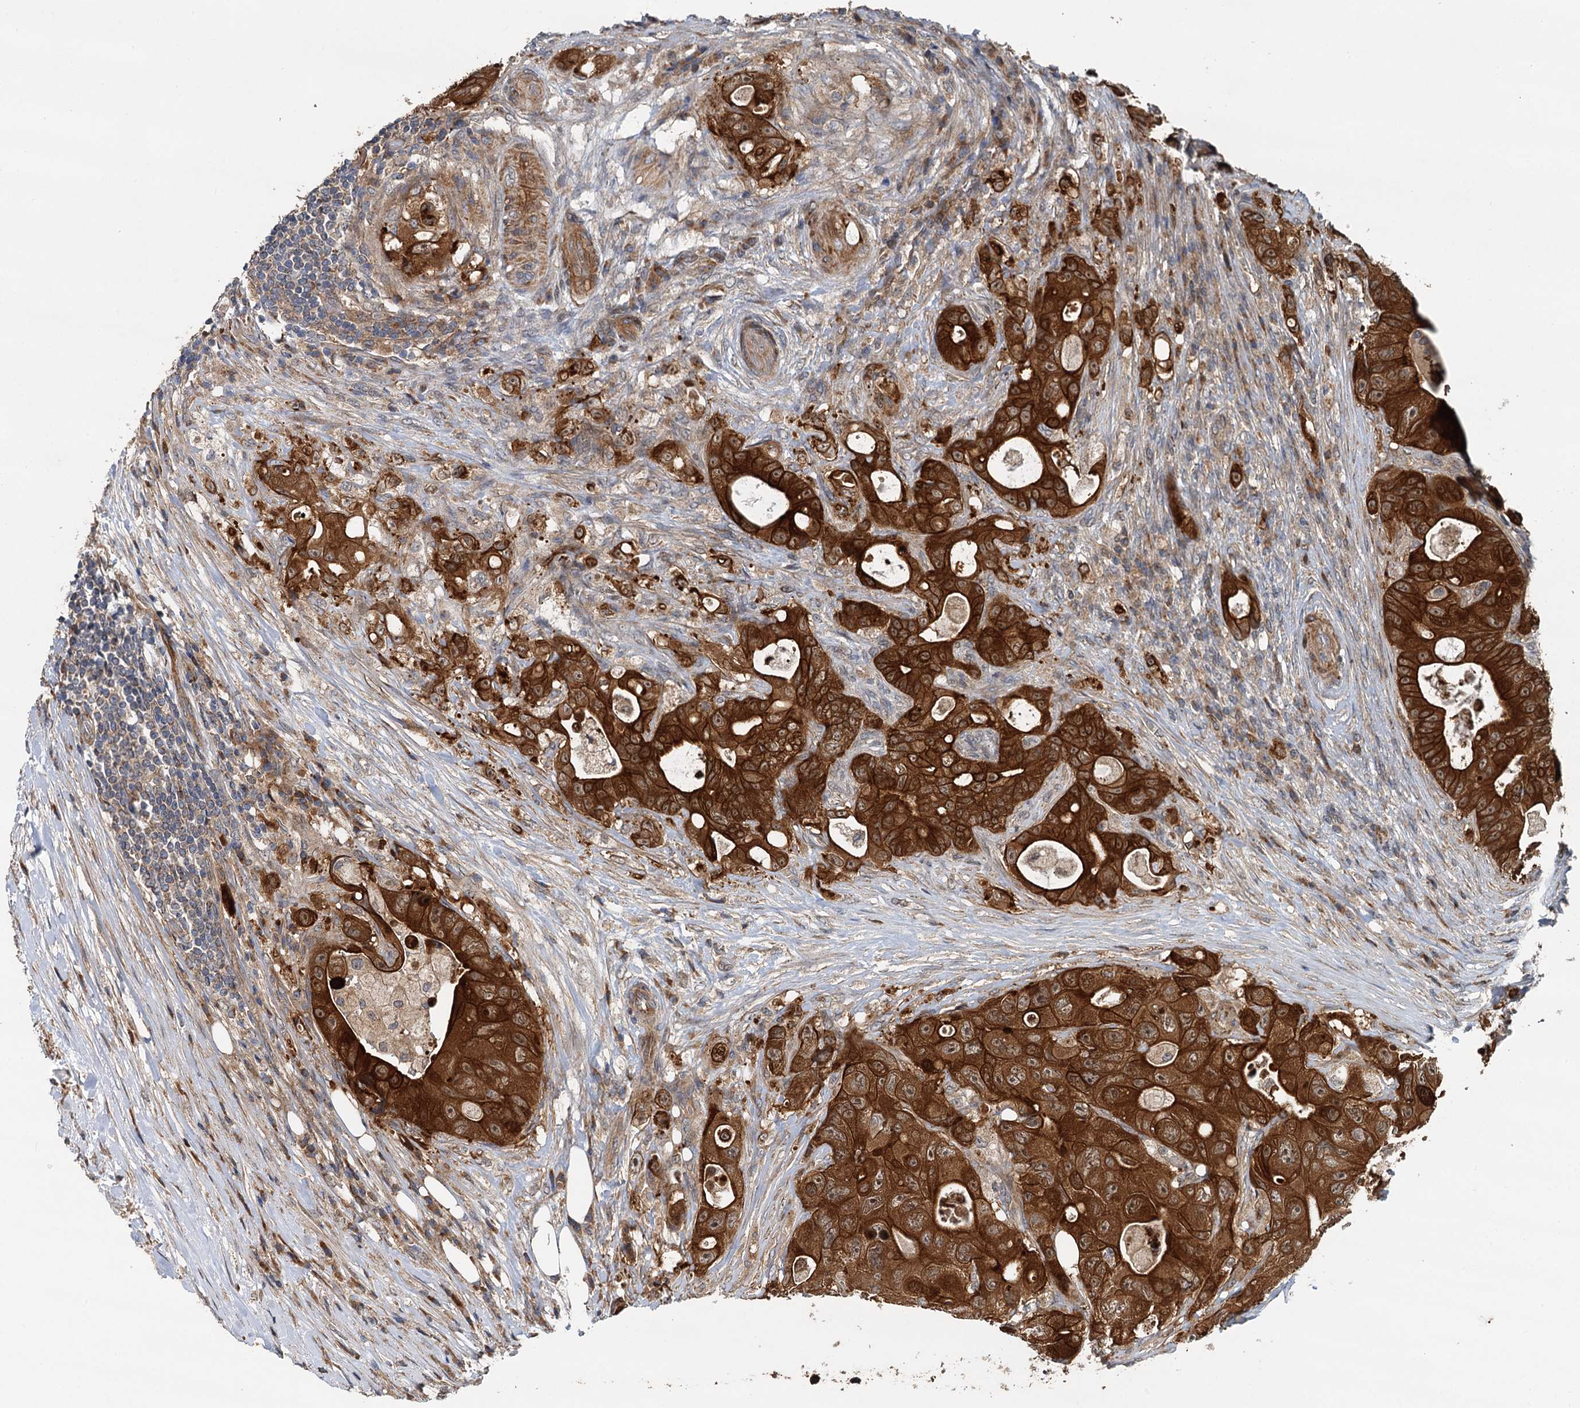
{"staining": {"intensity": "strong", "quantity": ">75%", "location": "cytoplasmic/membranous"}, "tissue": "colorectal cancer", "cell_type": "Tumor cells", "image_type": "cancer", "snomed": [{"axis": "morphology", "description": "Adenocarcinoma, NOS"}, {"axis": "topography", "description": "Colon"}], "caption": "A brown stain shows strong cytoplasmic/membranous positivity of a protein in colorectal cancer (adenocarcinoma) tumor cells.", "gene": "LRRK2", "patient": {"sex": "female", "age": 46}}